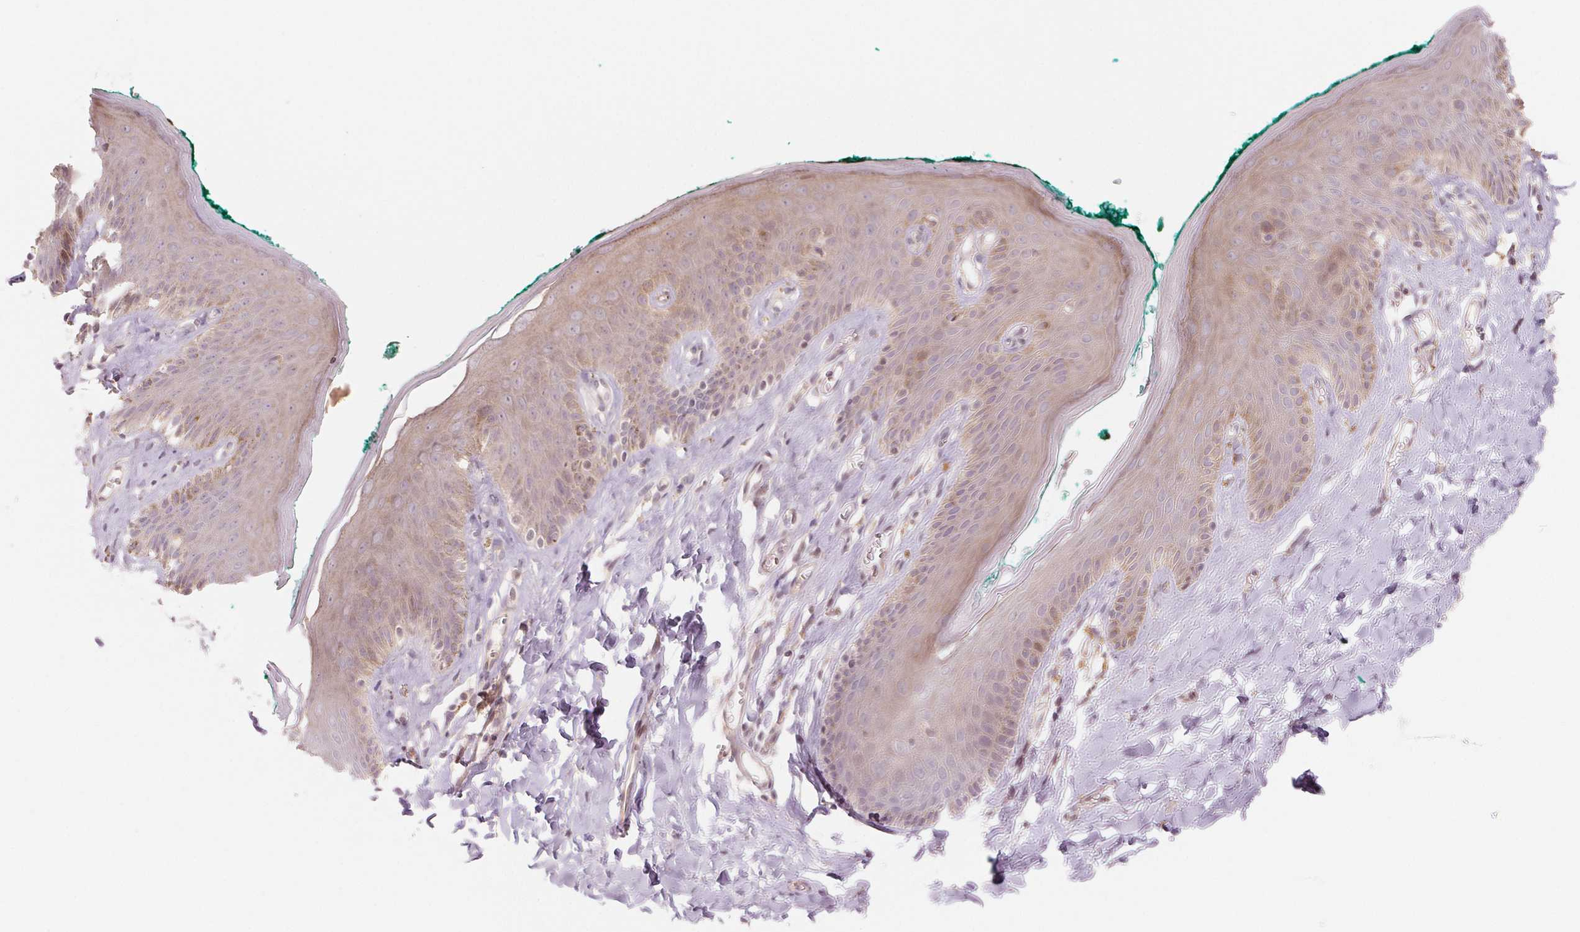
{"staining": {"intensity": "weak", "quantity": "<25%", "location": "cytoplasmic/membranous"}, "tissue": "skin", "cell_type": "Epidermal cells", "image_type": "normal", "snomed": [{"axis": "morphology", "description": "Normal tissue, NOS"}, {"axis": "topography", "description": "Vulva"}, {"axis": "topography", "description": "Peripheral nerve tissue"}], "caption": "Epidermal cells are negative for protein expression in normal human skin. The staining was performed using DAB to visualize the protein expression in brown, while the nuclei were stained in blue with hematoxylin (Magnification: 20x).", "gene": "DENND2C", "patient": {"sex": "female", "age": 66}}